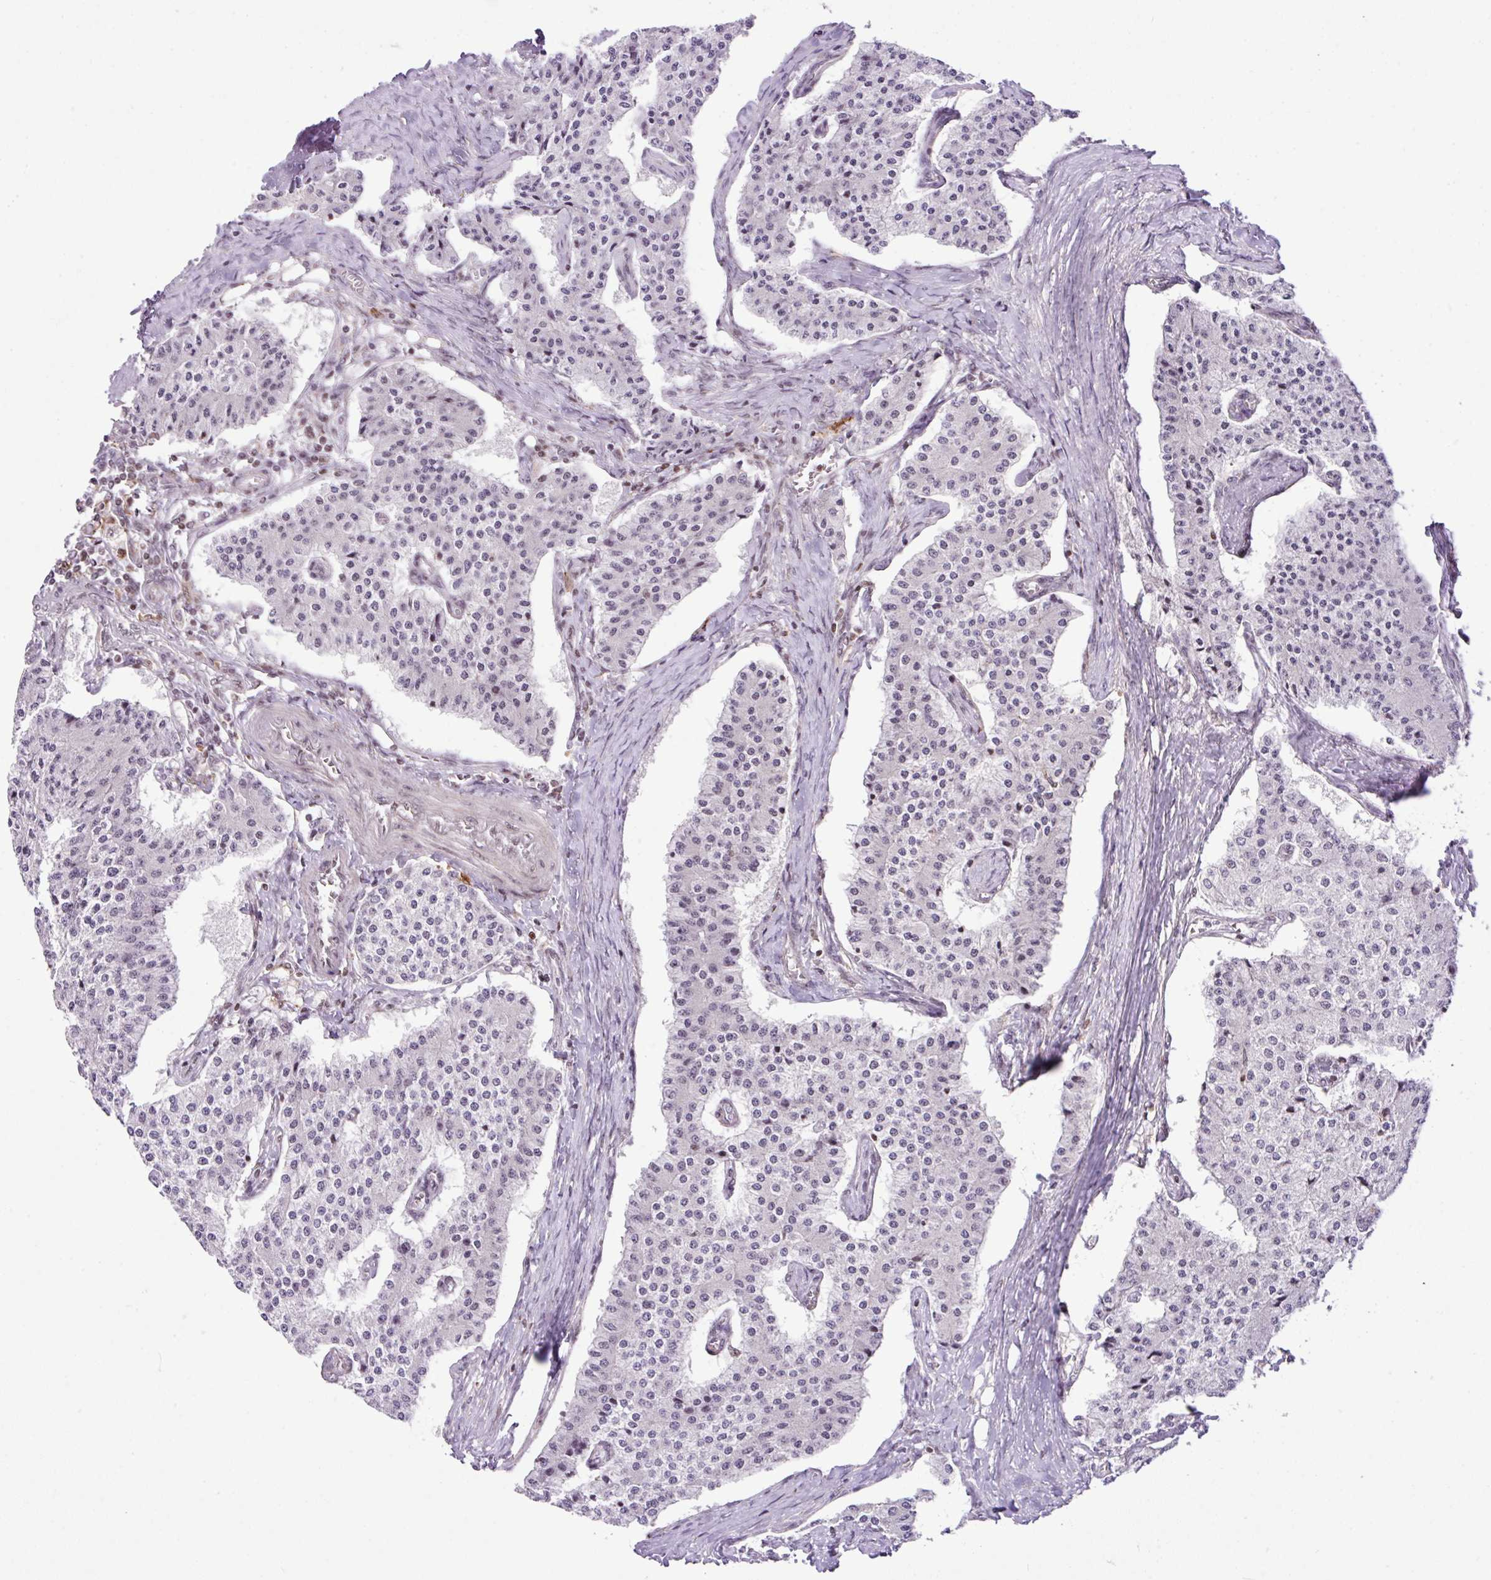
{"staining": {"intensity": "negative", "quantity": "none", "location": "none"}, "tissue": "carcinoid", "cell_type": "Tumor cells", "image_type": "cancer", "snomed": [{"axis": "morphology", "description": "Carcinoid, malignant, NOS"}, {"axis": "topography", "description": "Colon"}], "caption": "Carcinoid was stained to show a protein in brown. There is no significant expression in tumor cells.", "gene": "CCDC137", "patient": {"sex": "female", "age": 52}}